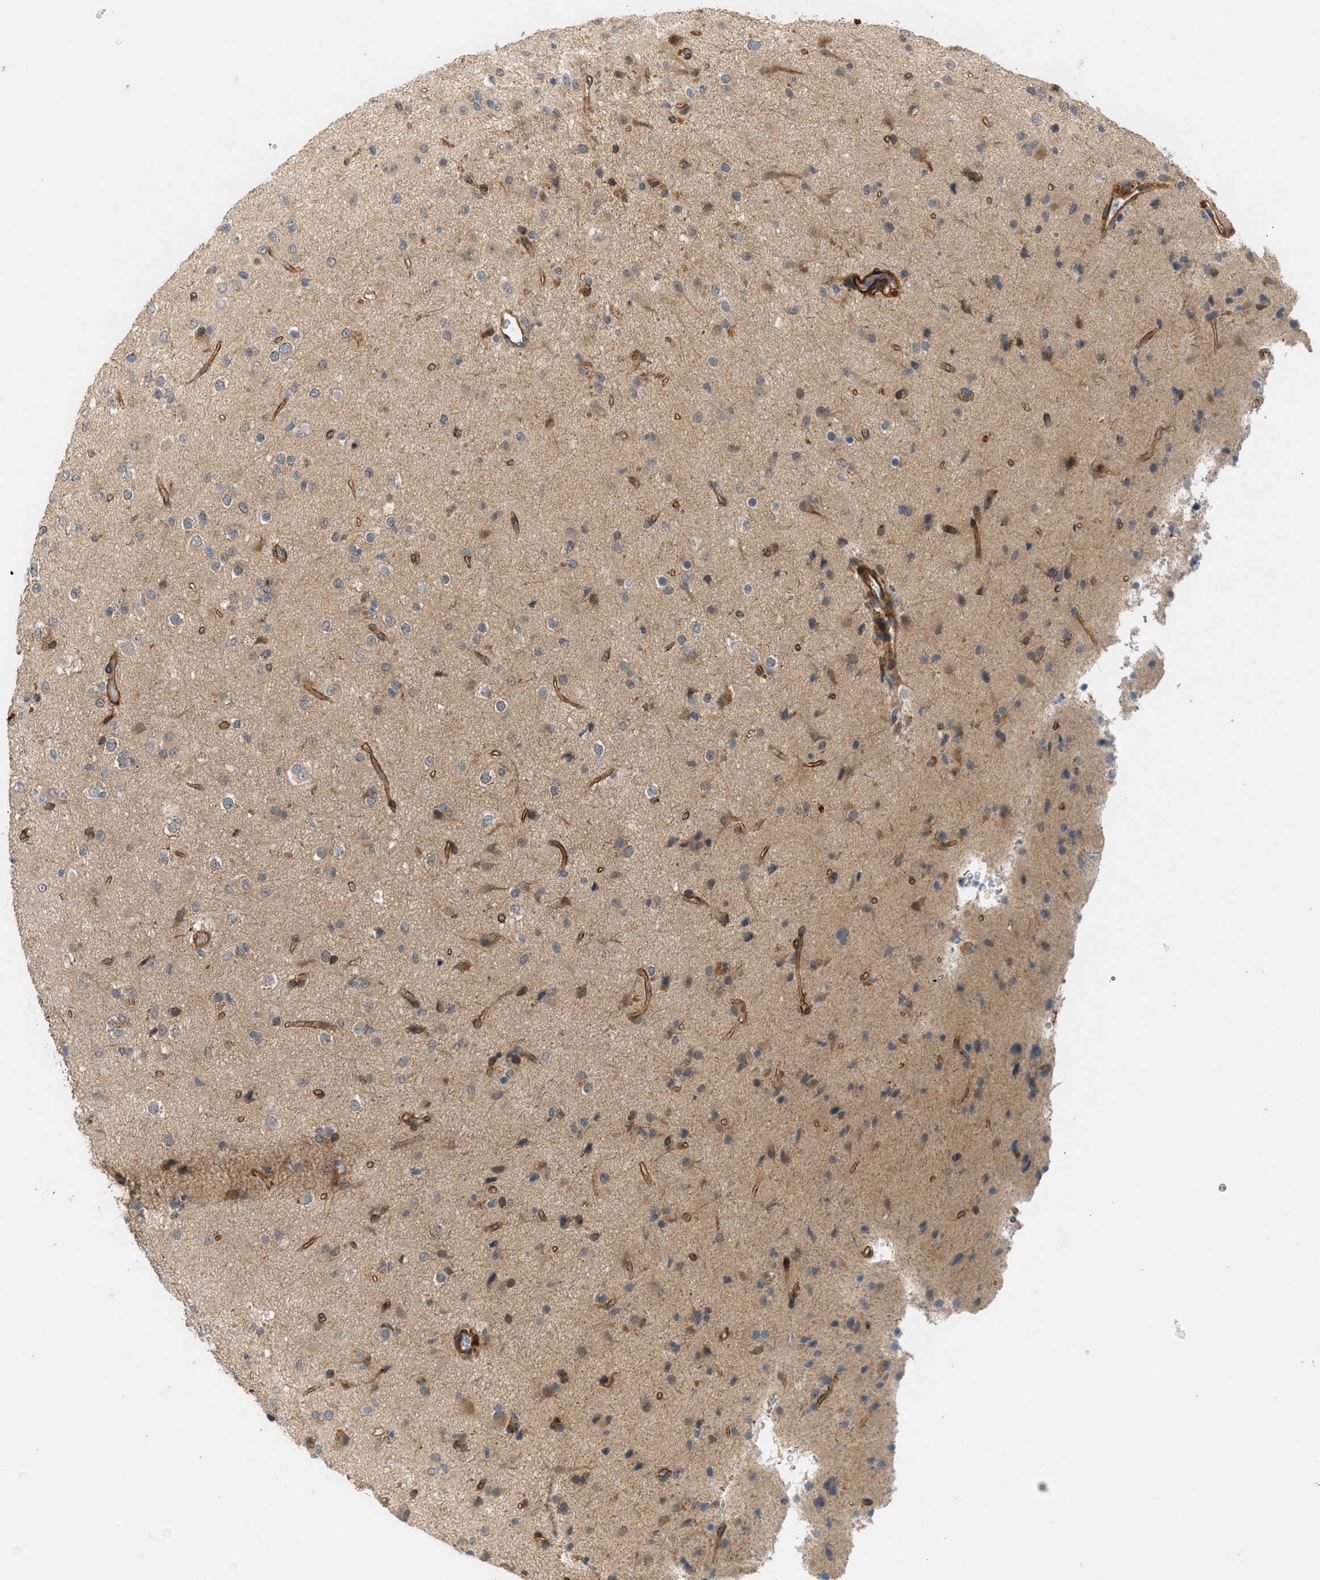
{"staining": {"intensity": "moderate", "quantity": ">75%", "location": "cytoplasmic/membranous"}, "tissue": "glioma", "cell_type": "Tumor cells", "image_type": "cancer", "snomed": [{"axis": "morphology", "description": "Glioma, malignant, Low grade"}, {"axis": "topography", "description": "Brain"}], "caption": "Moderate cytoplasmic/membranous expression is identified in approximately >75% of tumor cells in low-grade glioma (malignant).", "gene": "EDNRA", "patient": {"sex": "male", "age": 65}}